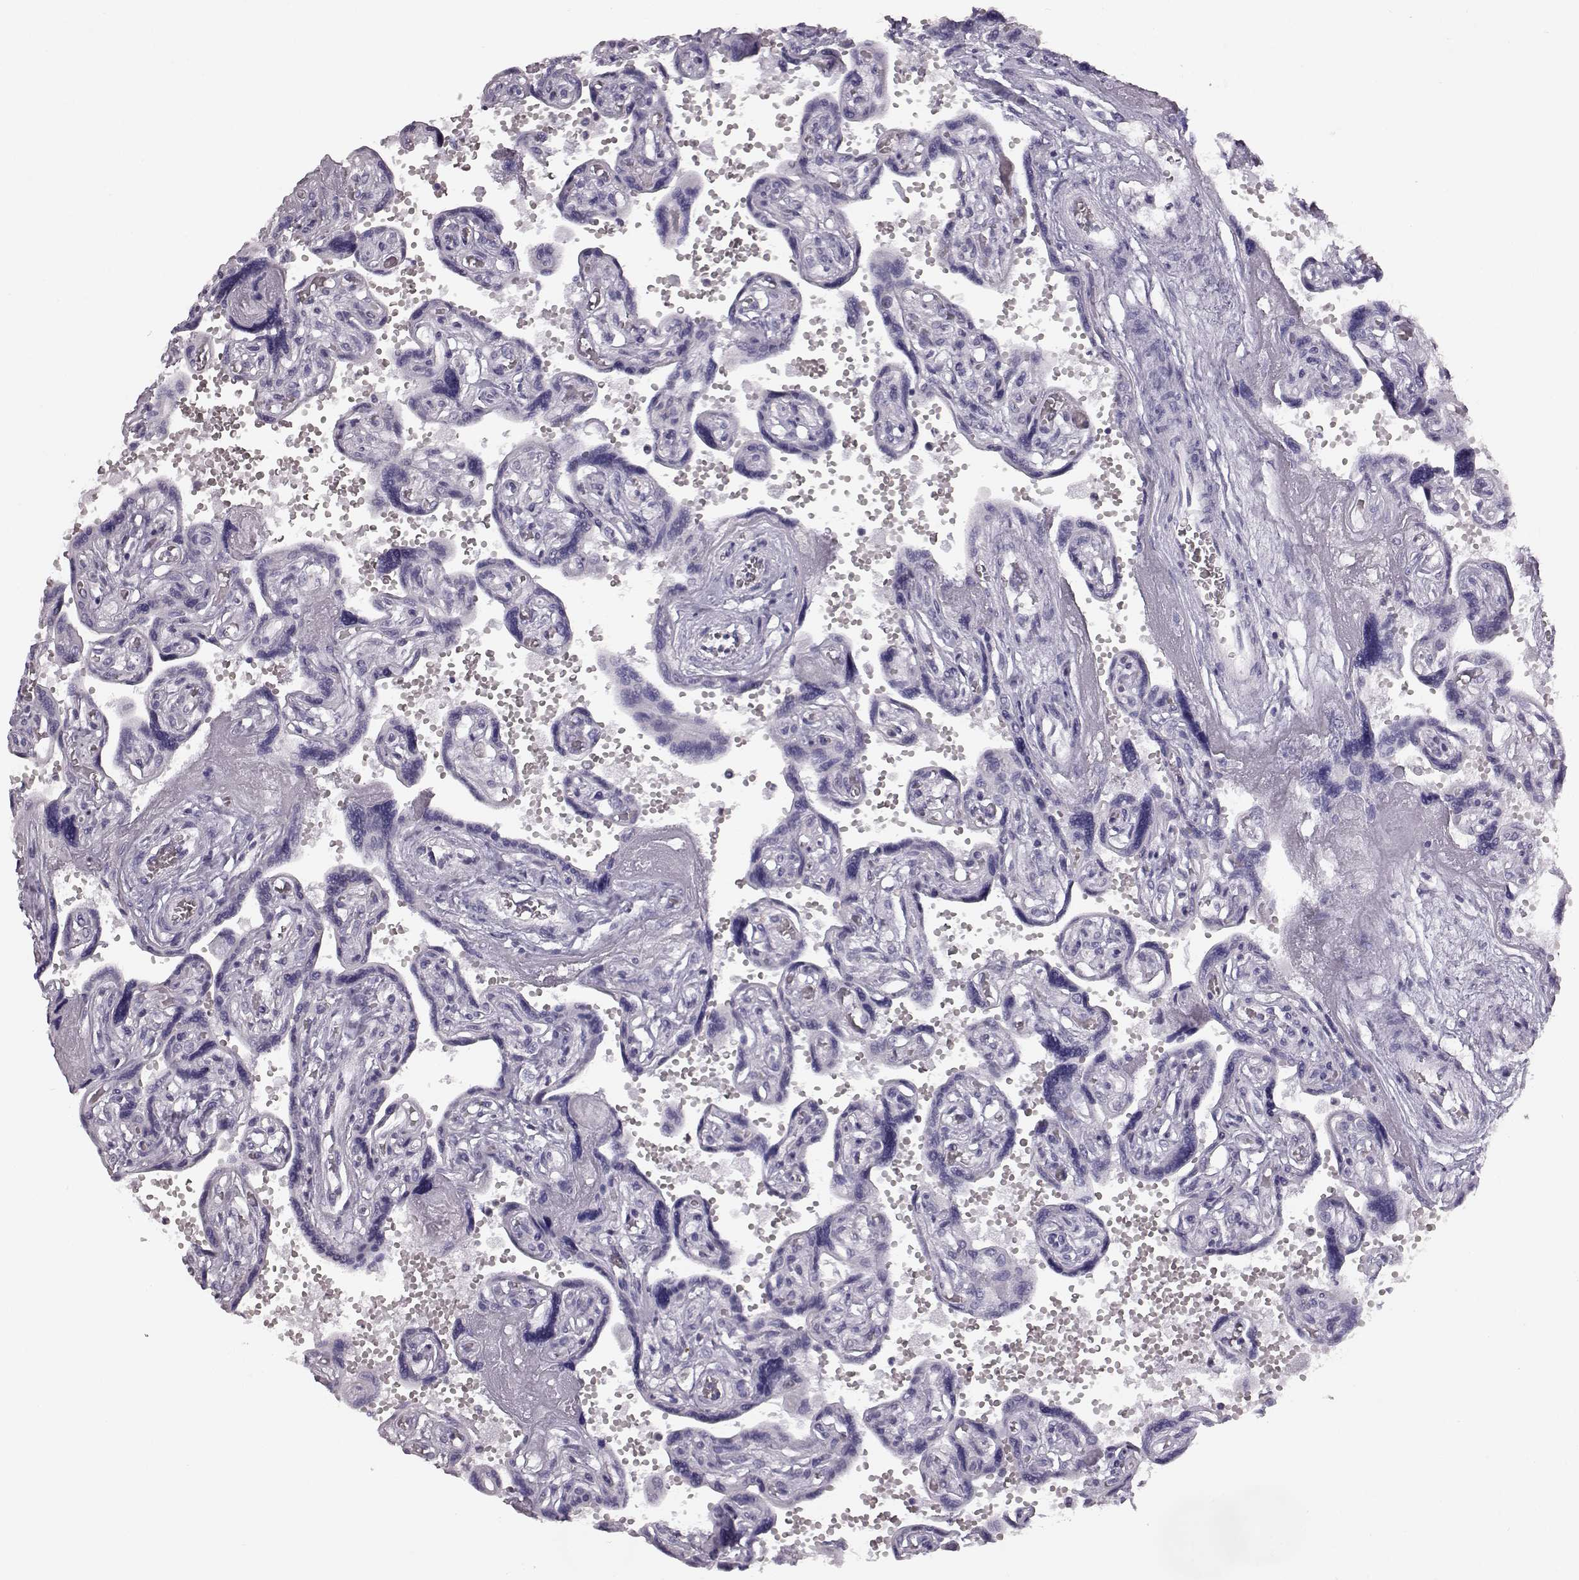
{"staining": {"intensity": "weak", "quantity": "<25%", "location": "cytoplasmic/membranous"}, "tissue": "placenta", "cell_type": "Decidual cells", "image_type": "normal", "snomed": [{"axis": "morphology", "description": "Normal tissue, NOS"}, {"axis": "topography", "description": "Placenta"}], "caption": "DAB immunohistochemical staining of unremarkable placenta displays no significant staining in decidual cells.", "gene": "ELOVL5", "patient": {"sex": "female", "age": 32}}